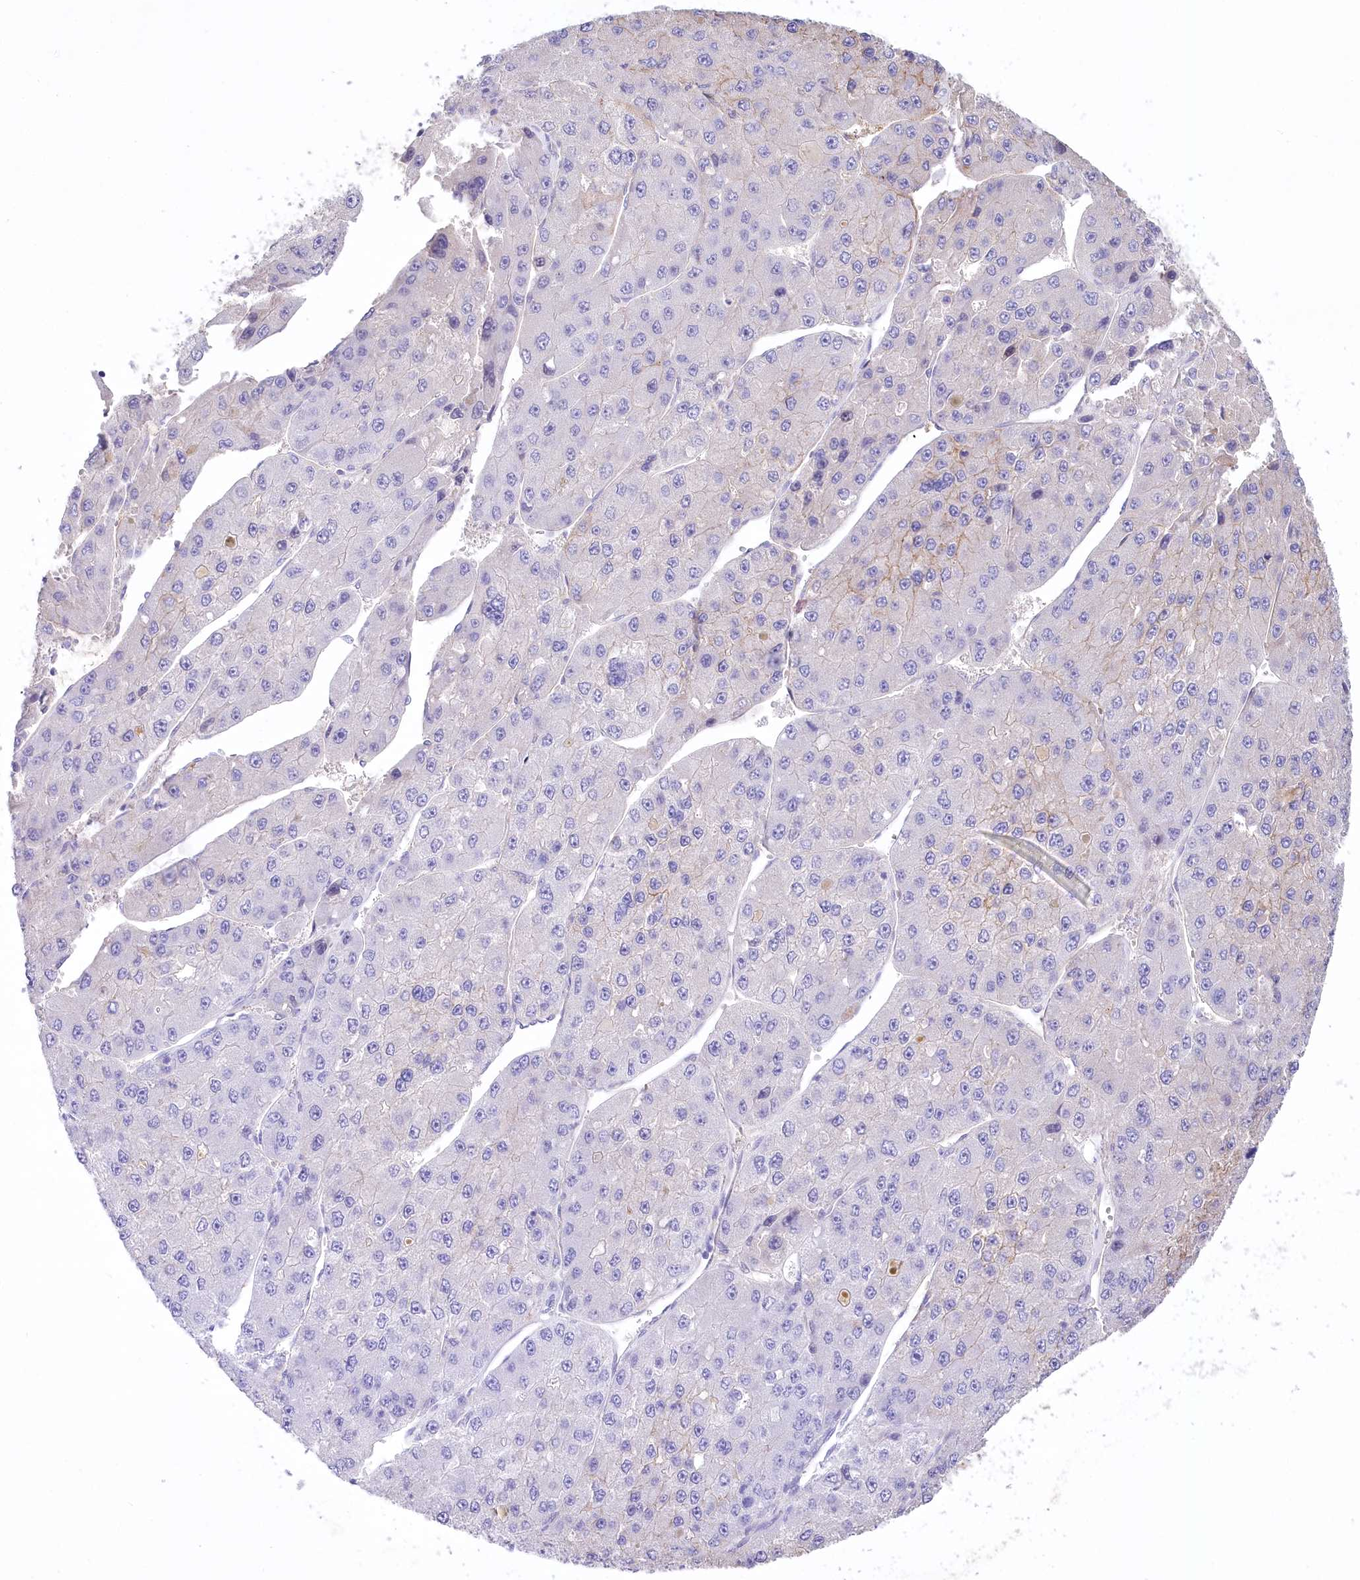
{"staining": {"intensity": "negative", "quantity": "none", "location": "none"}, "tissue": "liver cancer", "cell_type": "Tumor cells", "image_type": "cancer", "snomed": [{"axis": "morphology", "description": "Carcinoma, Hepatocellular, NOS"}, {"axis": "topography", "description": "Liver"}], "caption": "Tumor cells are negative for protein expression in human liver cancer (hepatocellular carcinoma).", "gene": "CEP164", "patient": {"sex": "female", "age": 73}}